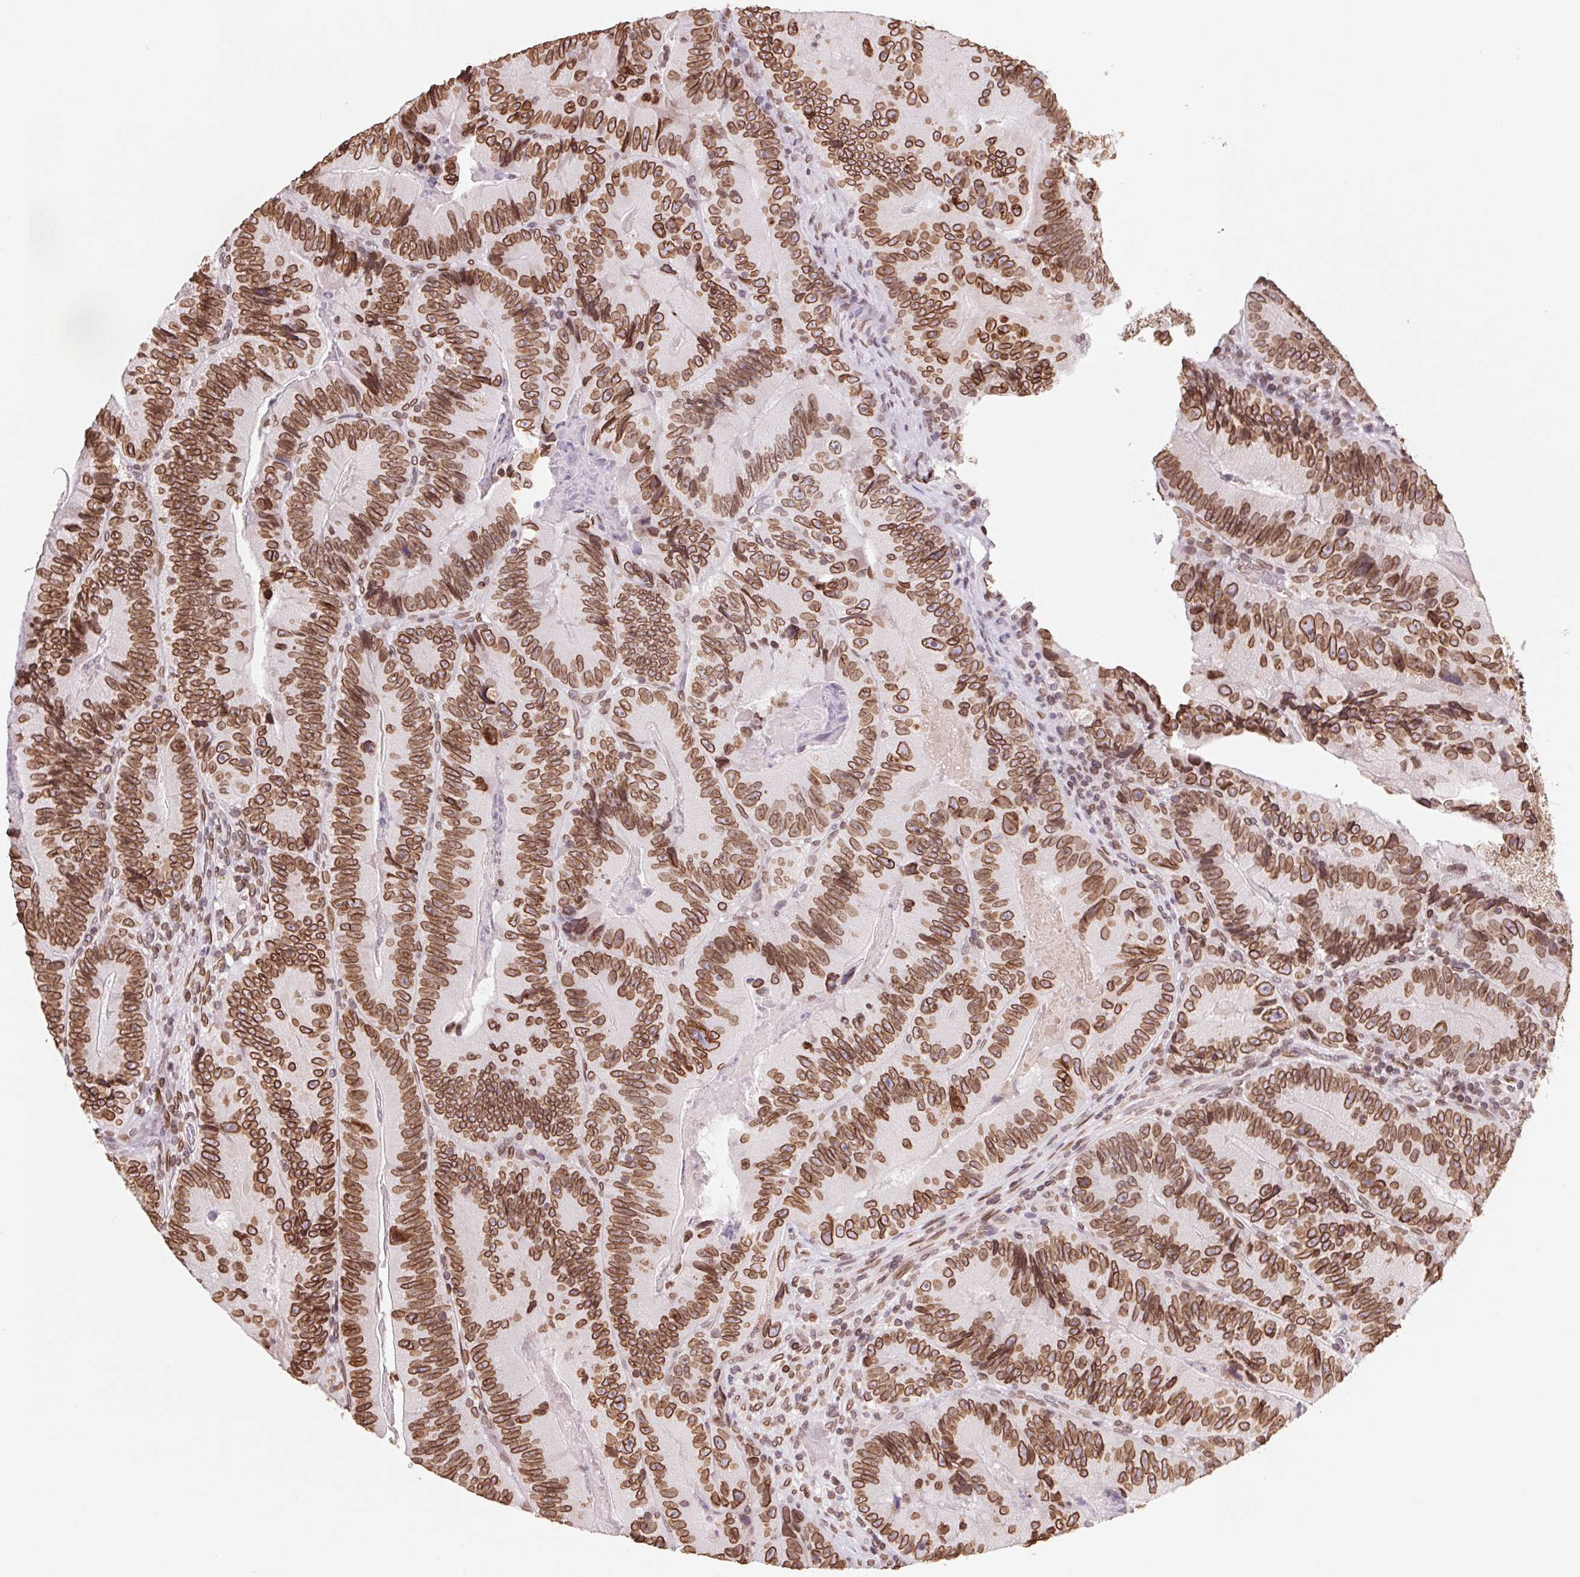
{"staining": {"intensity": "strong", "quantity": ">75%", "location": "cytoplasmic/membranous,nuclear"}, "tissue": "colorectal cancer", "cell_type": "Tumor cells", "image_type": "cancer", "snomed": [{"axis": "morphology", "description": "Adenocarcinoma, NOS"}, {"axis": "topography", "description": "Colon"}], "caption": "This is an image of immunohistochemistry staining of colorectal cancer (adenocarcinoma), which shows strong positivity in the cytoplasmic/membranous and nuclear of tumor cells.", "gene": "LMNB2", "patient": {"sex": "female", "age": 86}}